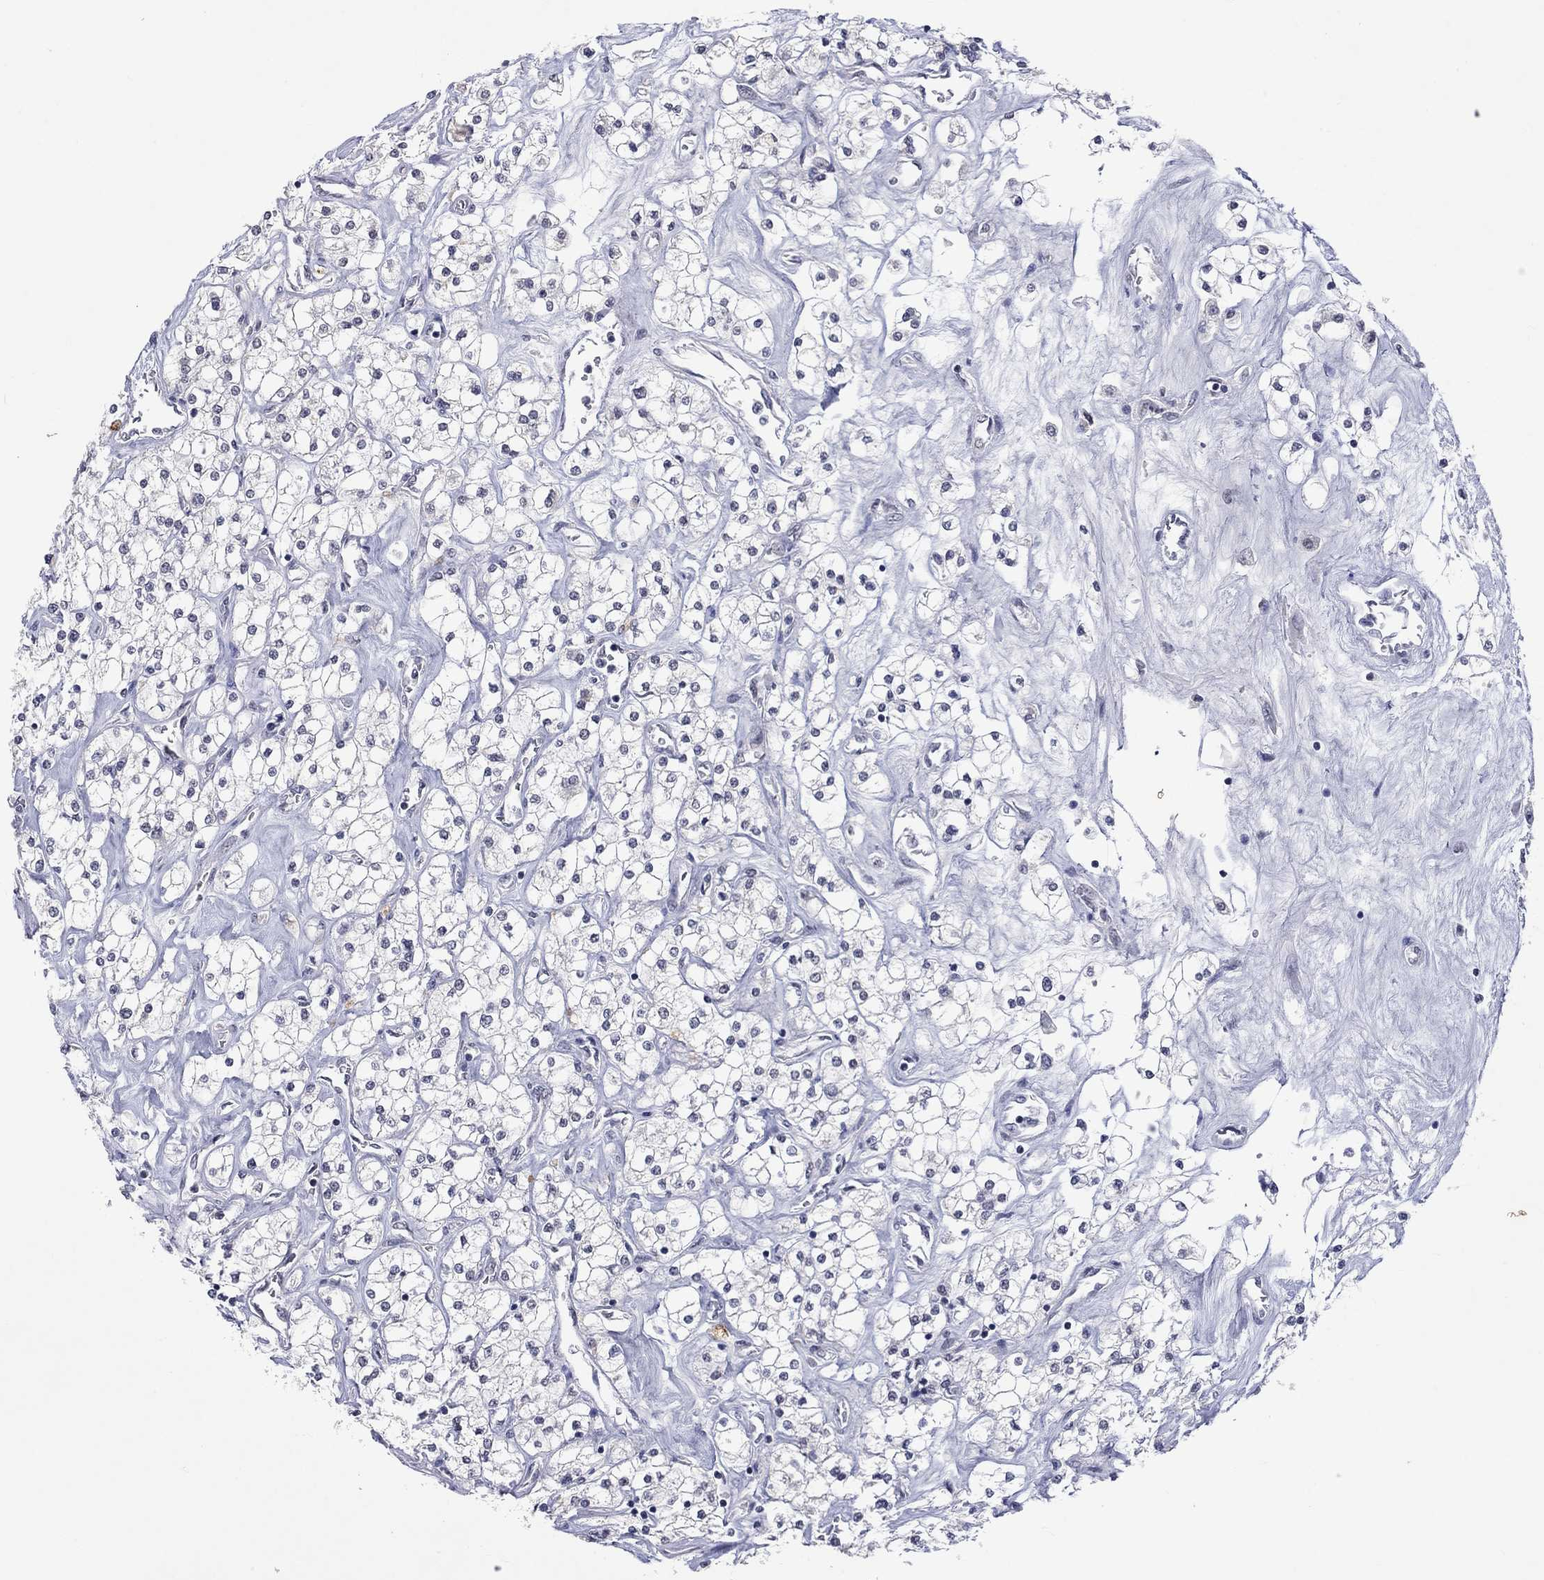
{"staining": {"intensity": "negative", "quantity": "none", "location": "none"}, "tissue": "renal cancer", "cell_type": "Tumor cells", "image_type": "cancer", "snomed": [{"axis": "morphology", "description": "Adenocarcinoma, NOS"}, {"axis": "topography", "description": "Kidney"}], "caption": "IHC of human adenocarcinoma (renal) shows no positivity in tumor cells.", "gene": "TMEM143", "patient": {"sex": "male", "age": 80}}